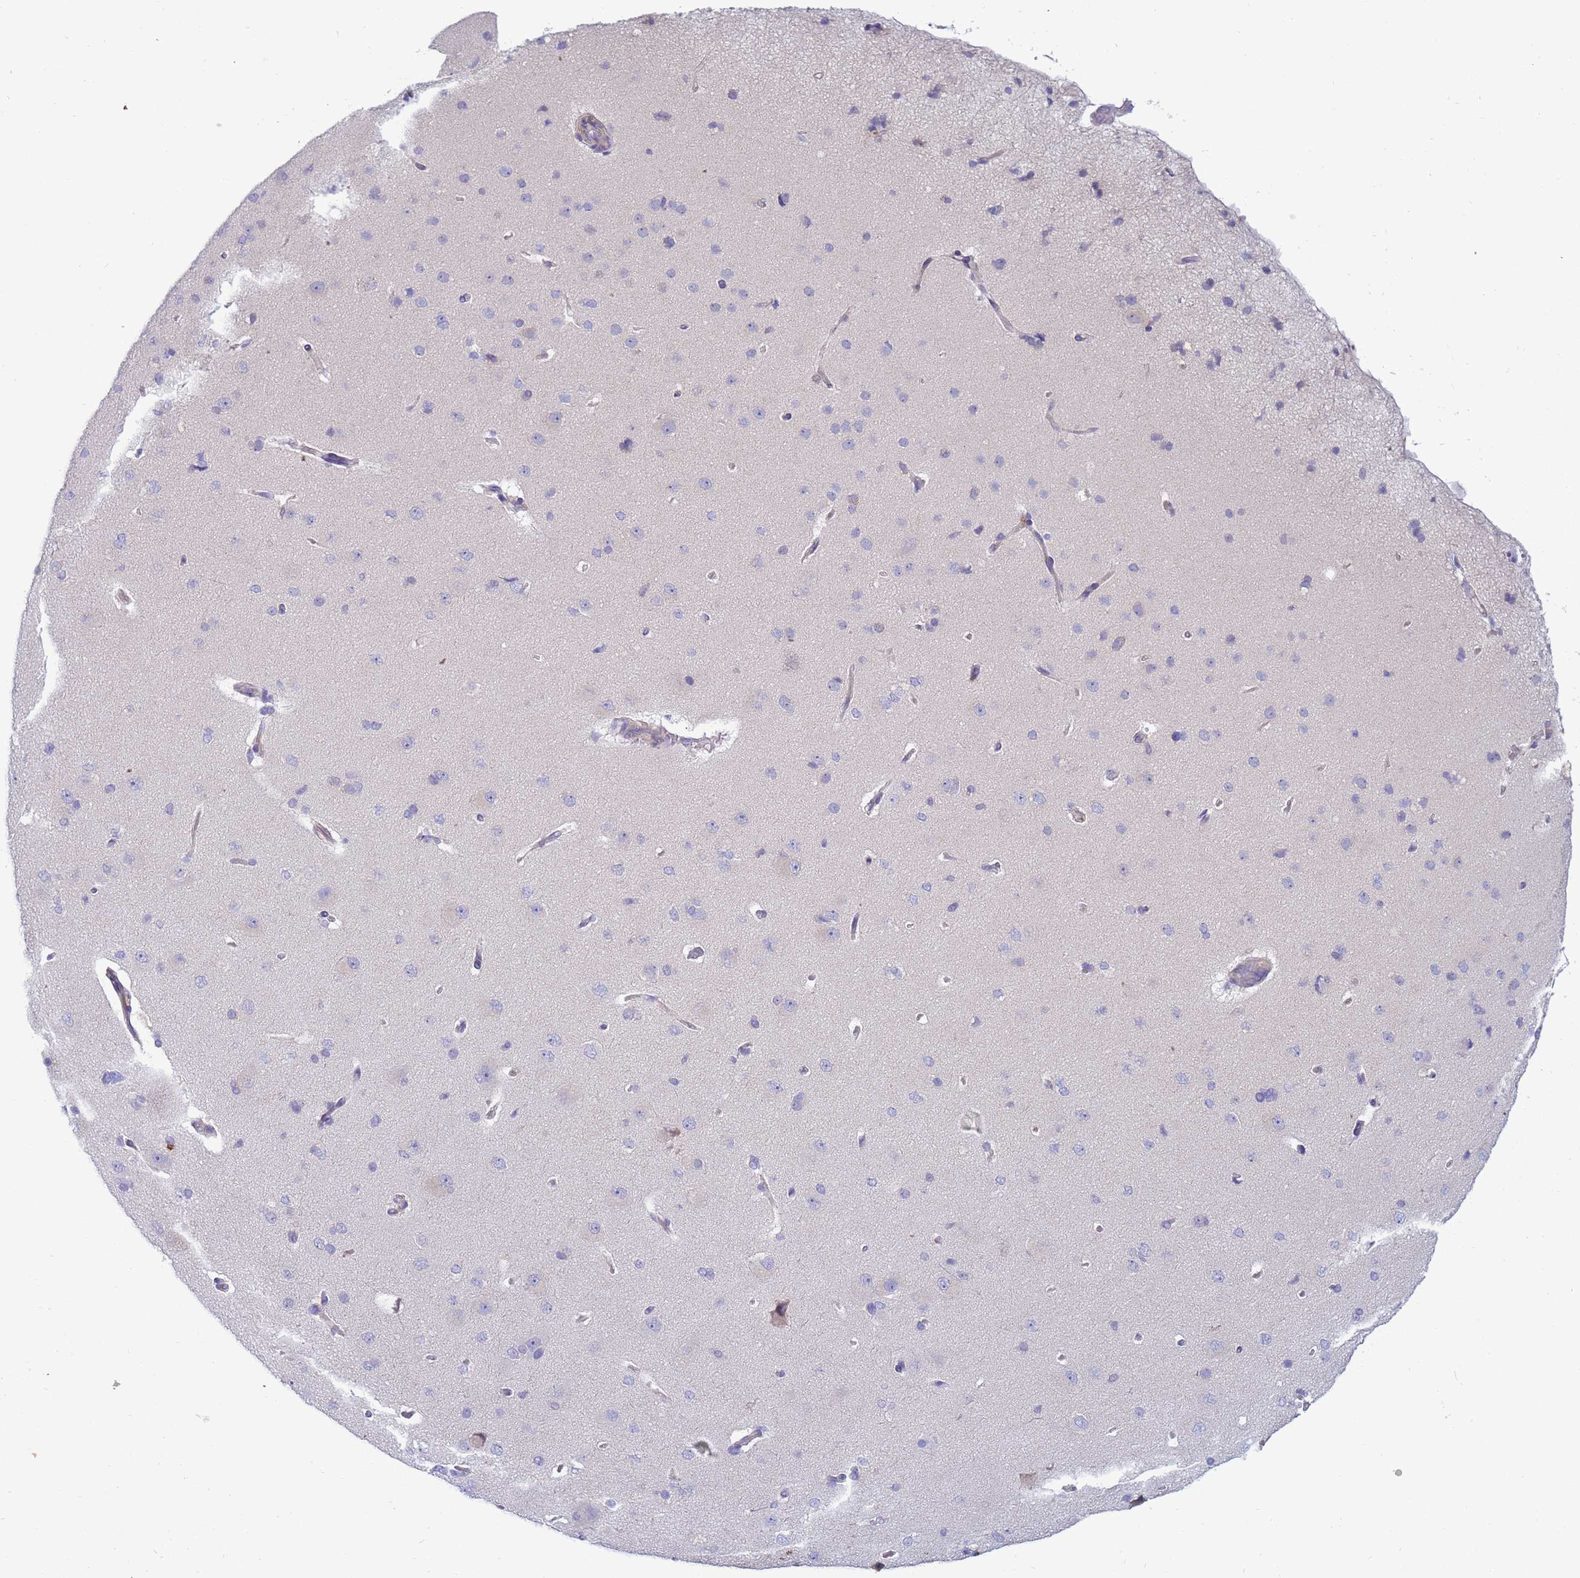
{"staining": {"intensity": "negative", "quantity": "none", "location": "none"}, "tissue": "cerebral cortex", "cell_type": "Endothelial cells", "image_type": "normal", "snomed": [{"axis": "morphology", "description": "Normal tissue, NOS"}, {"axis": "topography", "description": "Cerebral cortex"}], "caption": "Endothelial cells are negative for brown protein staining in benign cerebral cortex. The staining is performed using DAB brown chromogen with nuclei counter-stained in using hematoxylin.", "gene": "TRPC6", "patient": {"sex": "male", "age": 62}}